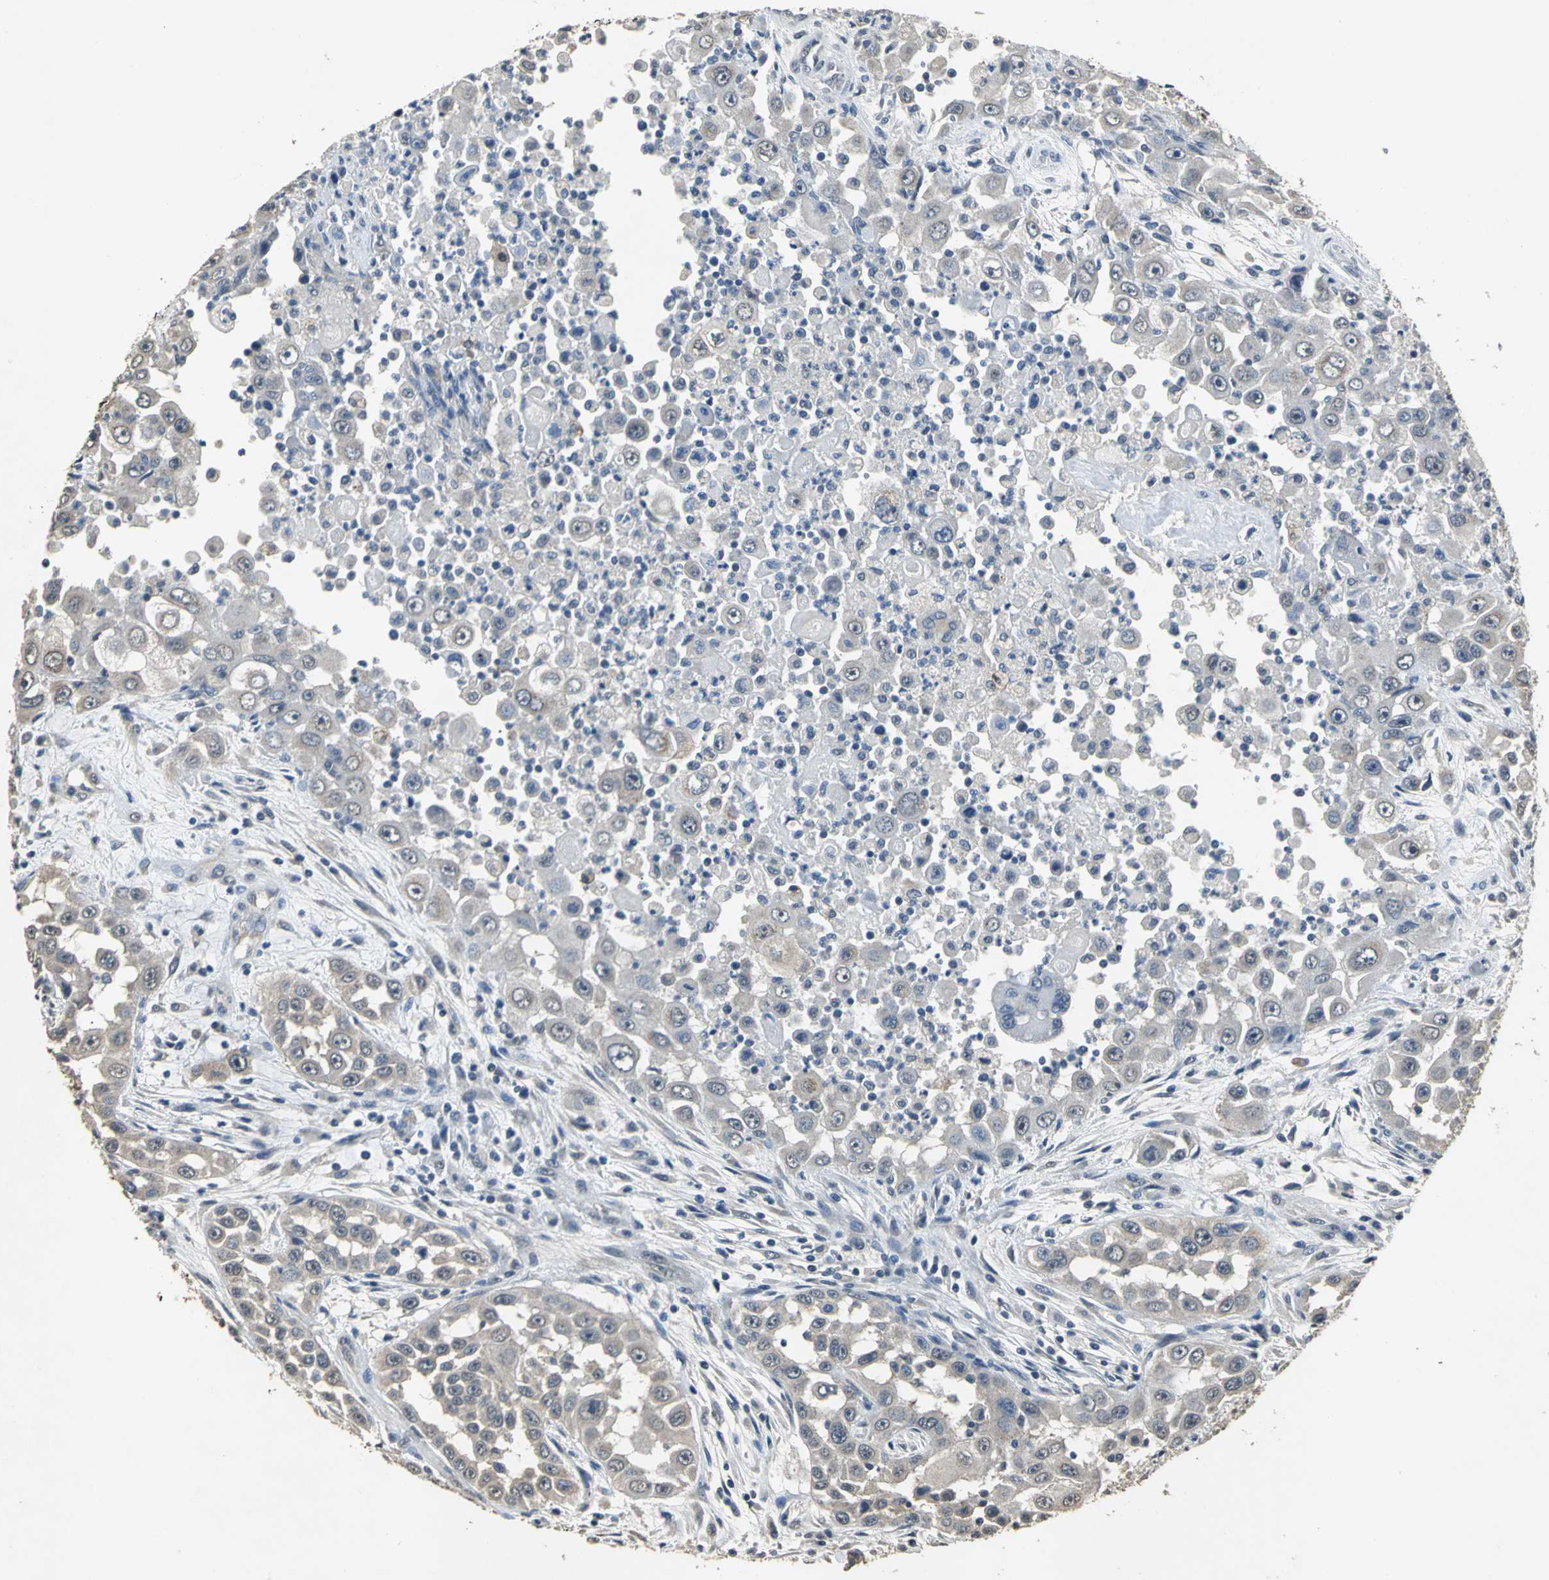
{"staining": {"intensity": "weak", "quantity": ">75%", "location": "cytoplasmic/membranous"}, "tissue": "head and neck cancer", "cell_type": "Tumor cells", "image_type": "cancer", "snomed": [{"axis": "morphology", "description": "Carcinoma, NOS"}, {"axis": "topography", "description": "Head-Neck"}], "caption": "Immunohistochemistry of human head and neck cancer demonstrates low levels of weak cytoplasmic/membranous positivity in about >75% of tumor cells.", "gene": "OCLN", "patient": {"sex": "male", "age": 87}}